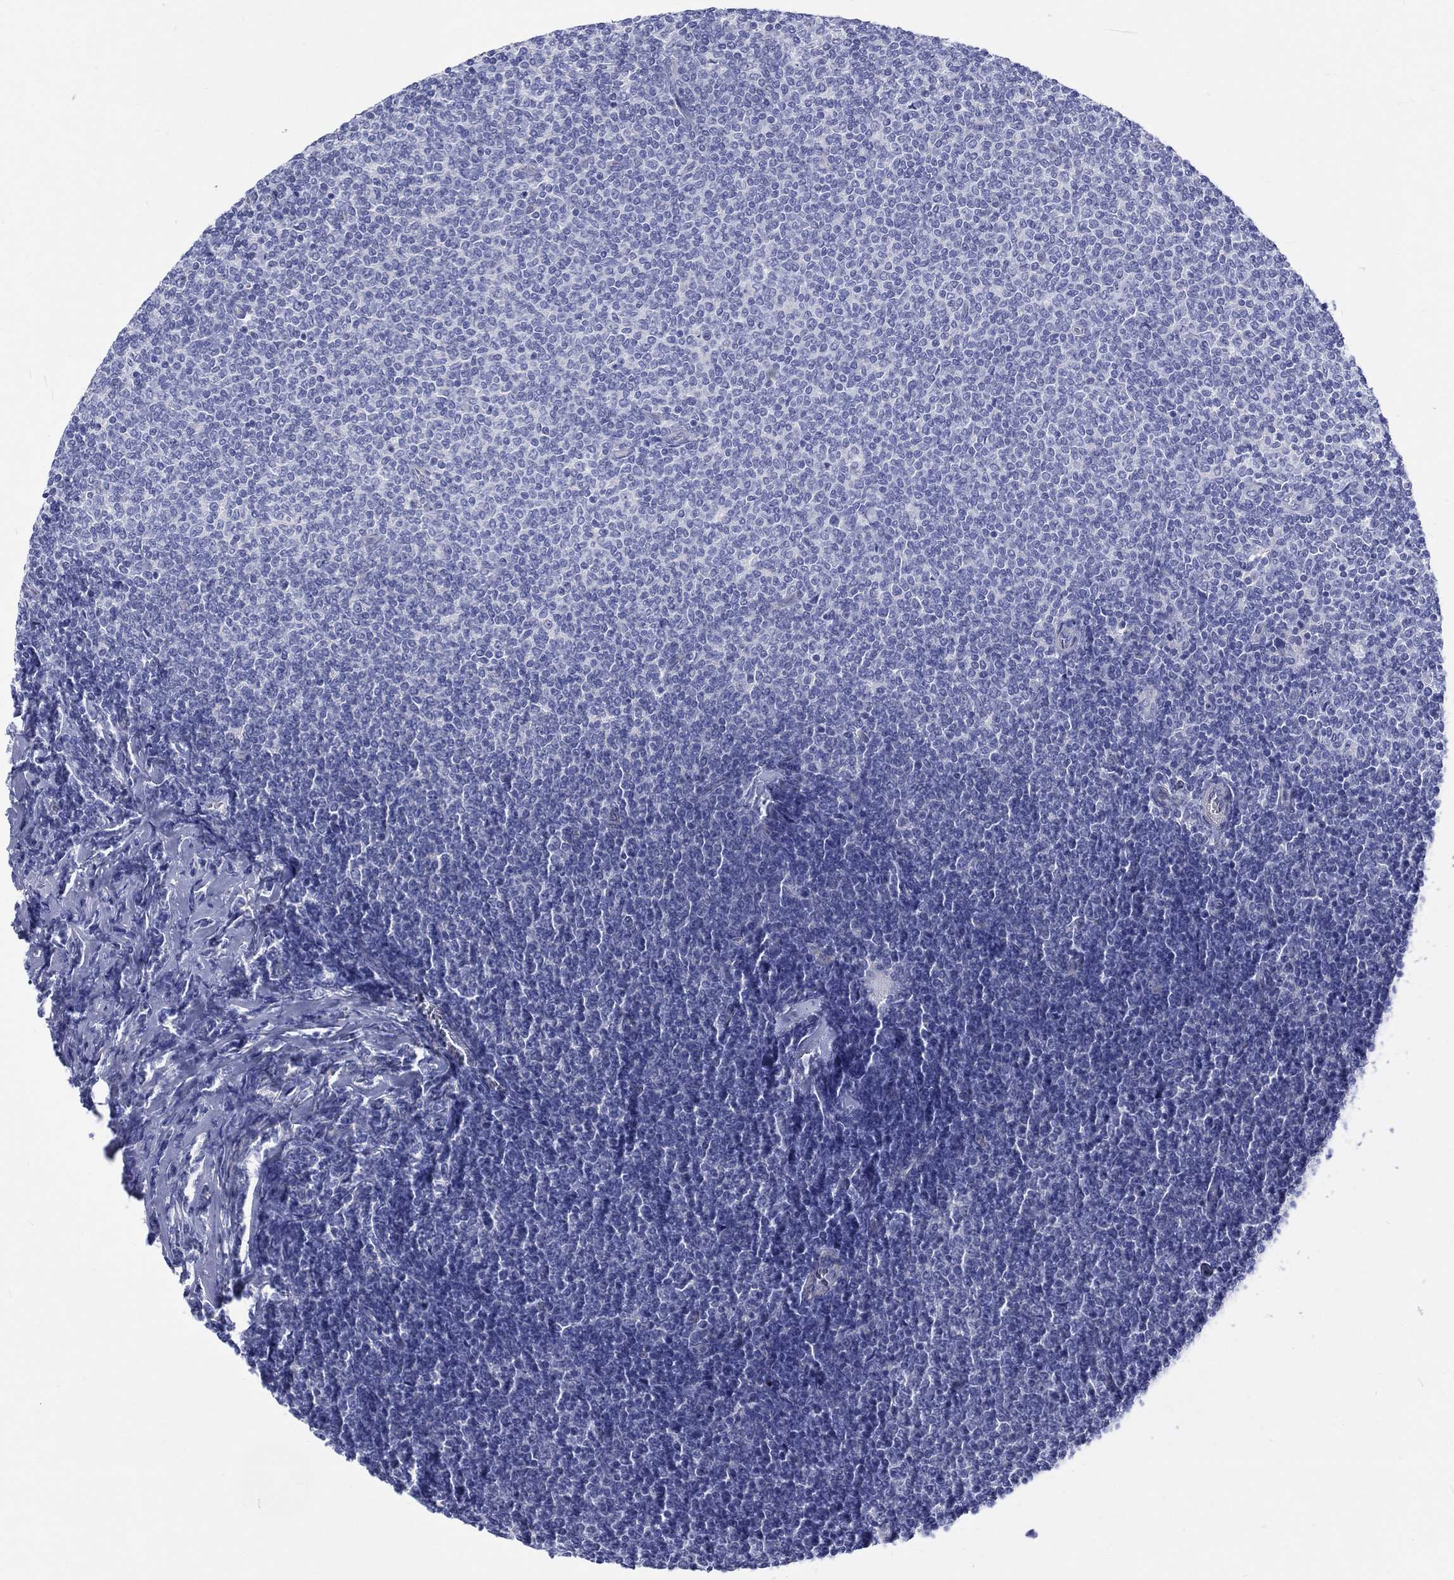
{"staining": {"intensity": "negative", "quantity": "none", "location": "none"}, "tissue": "lymphoma", "cell_type": "Tumor cells", "image_type": "cancer", "snomed": [{"axis": "morphology", "description": "Malignant lymphoma, non-Hodgkin's type, Low grade"}, {"axis": "topography", "description": "Lymph node"}], "caption": "Immunohistochemistry micrograph of malignant lymphoma, non-Hodgkin's type (low-grade) stained for a protein (brown), which reveals no positivity in tumor cells. (Stains: DAB (3,3'-diaminobenzidine) immunohistochemistry (IHC) with hematoxylin counter stain, Microscopy: brightfield microscopy at high magnification).", "gene": "SH2D7", "patient": {"sex": "male", "age": 52}}